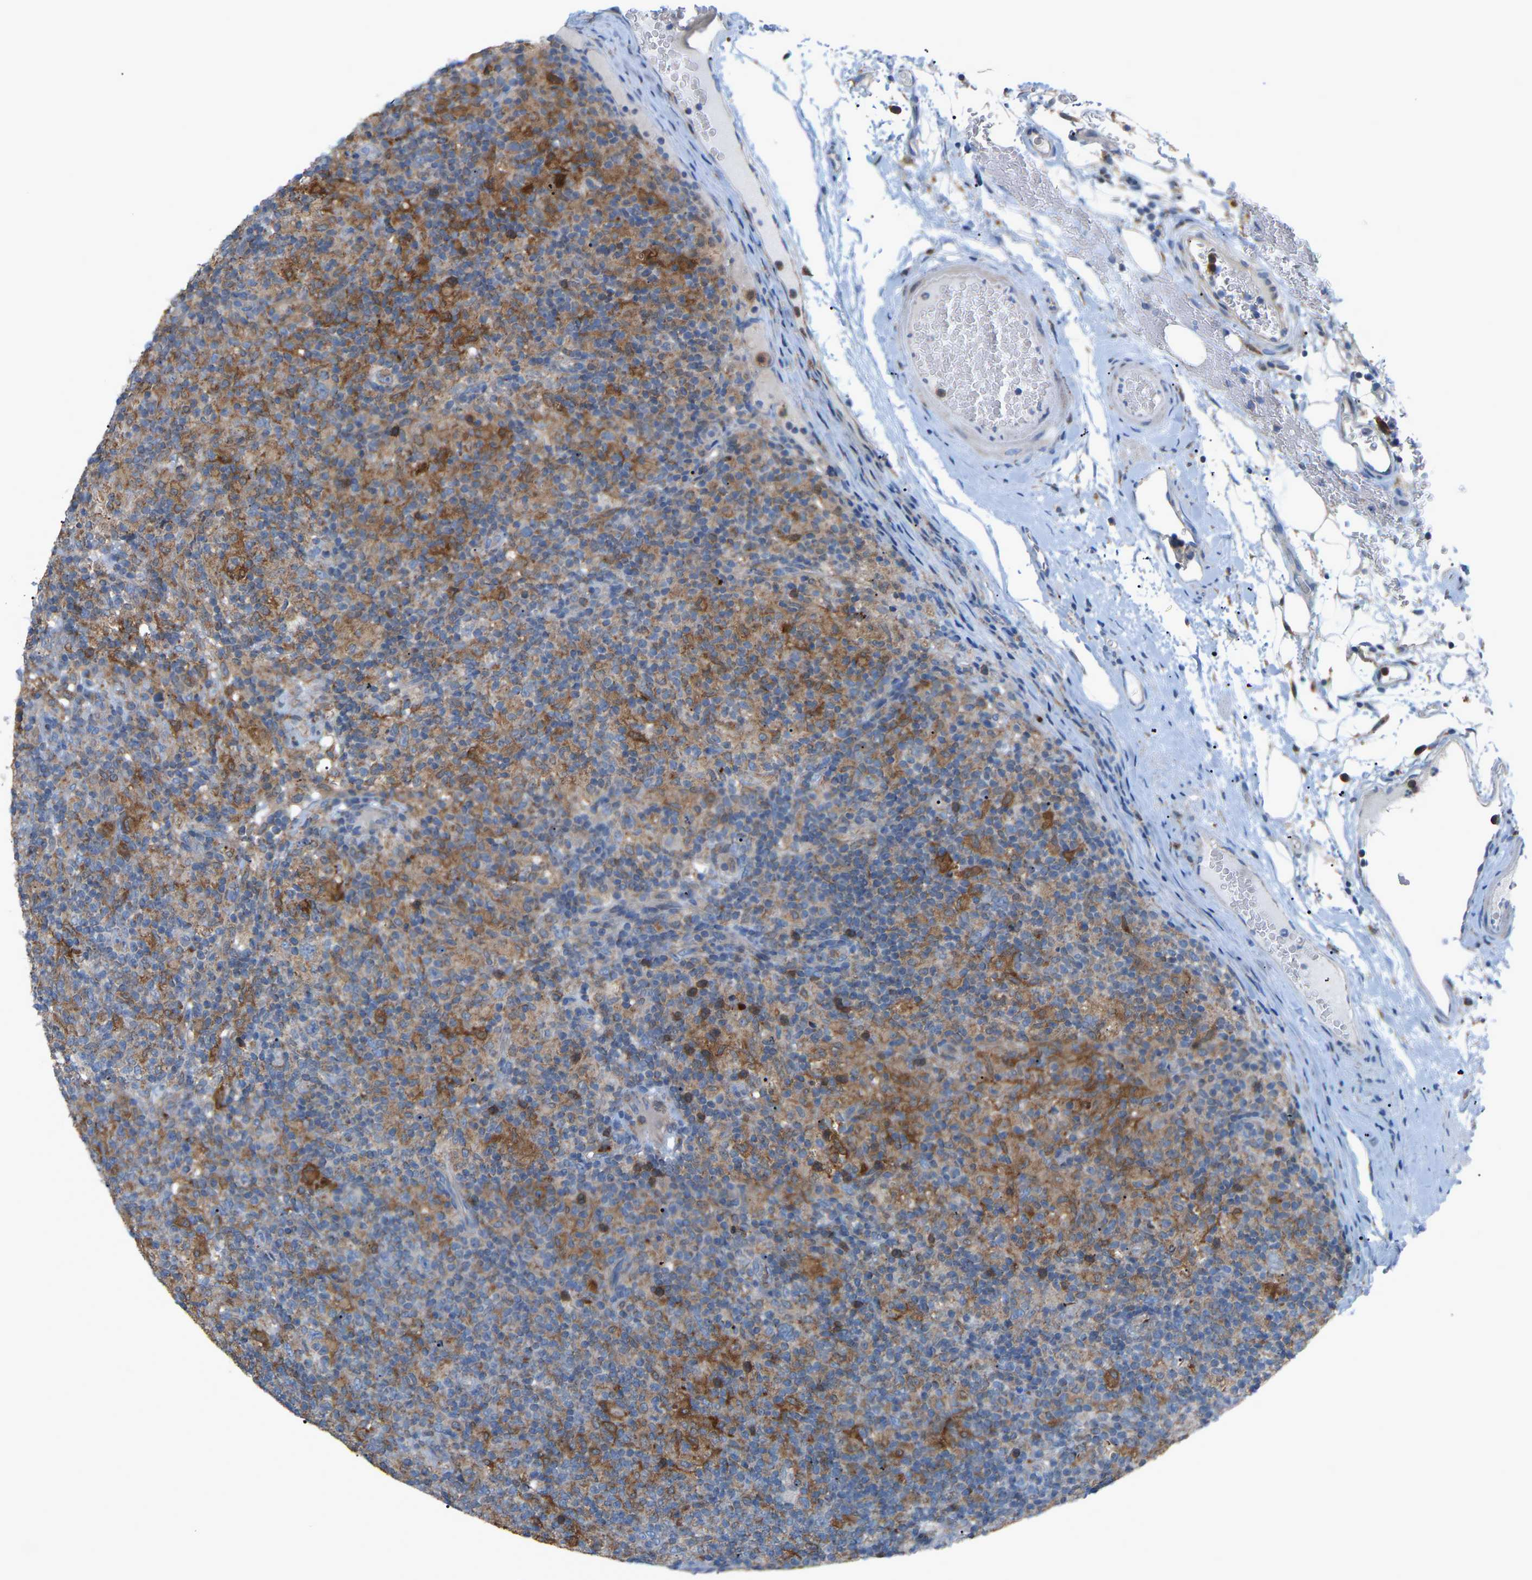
{"staining": {"intensity": "weak", "quantity": "25%-75%", "location": "cytoplasmic/membranous"}, "tissue": "lymphoma", "cell_type": "Tumor cells", "image_type": "cancer", "snomed": [{"axis": "morphology", "description": "Hodgkin's disease, NOS"}, {"axis": "topography", "description": "Lymph node"}], "caption": "This micrograph demonstrates Hodgkin's disease stained with IHC to label a protein in brown. The cytoplasmic/membranous of tumor cells show weak positivity for the protein. Nuclei are counter-stained blue.", "gene": "CROT", "patient": {"sex": "male", "age": 70}}